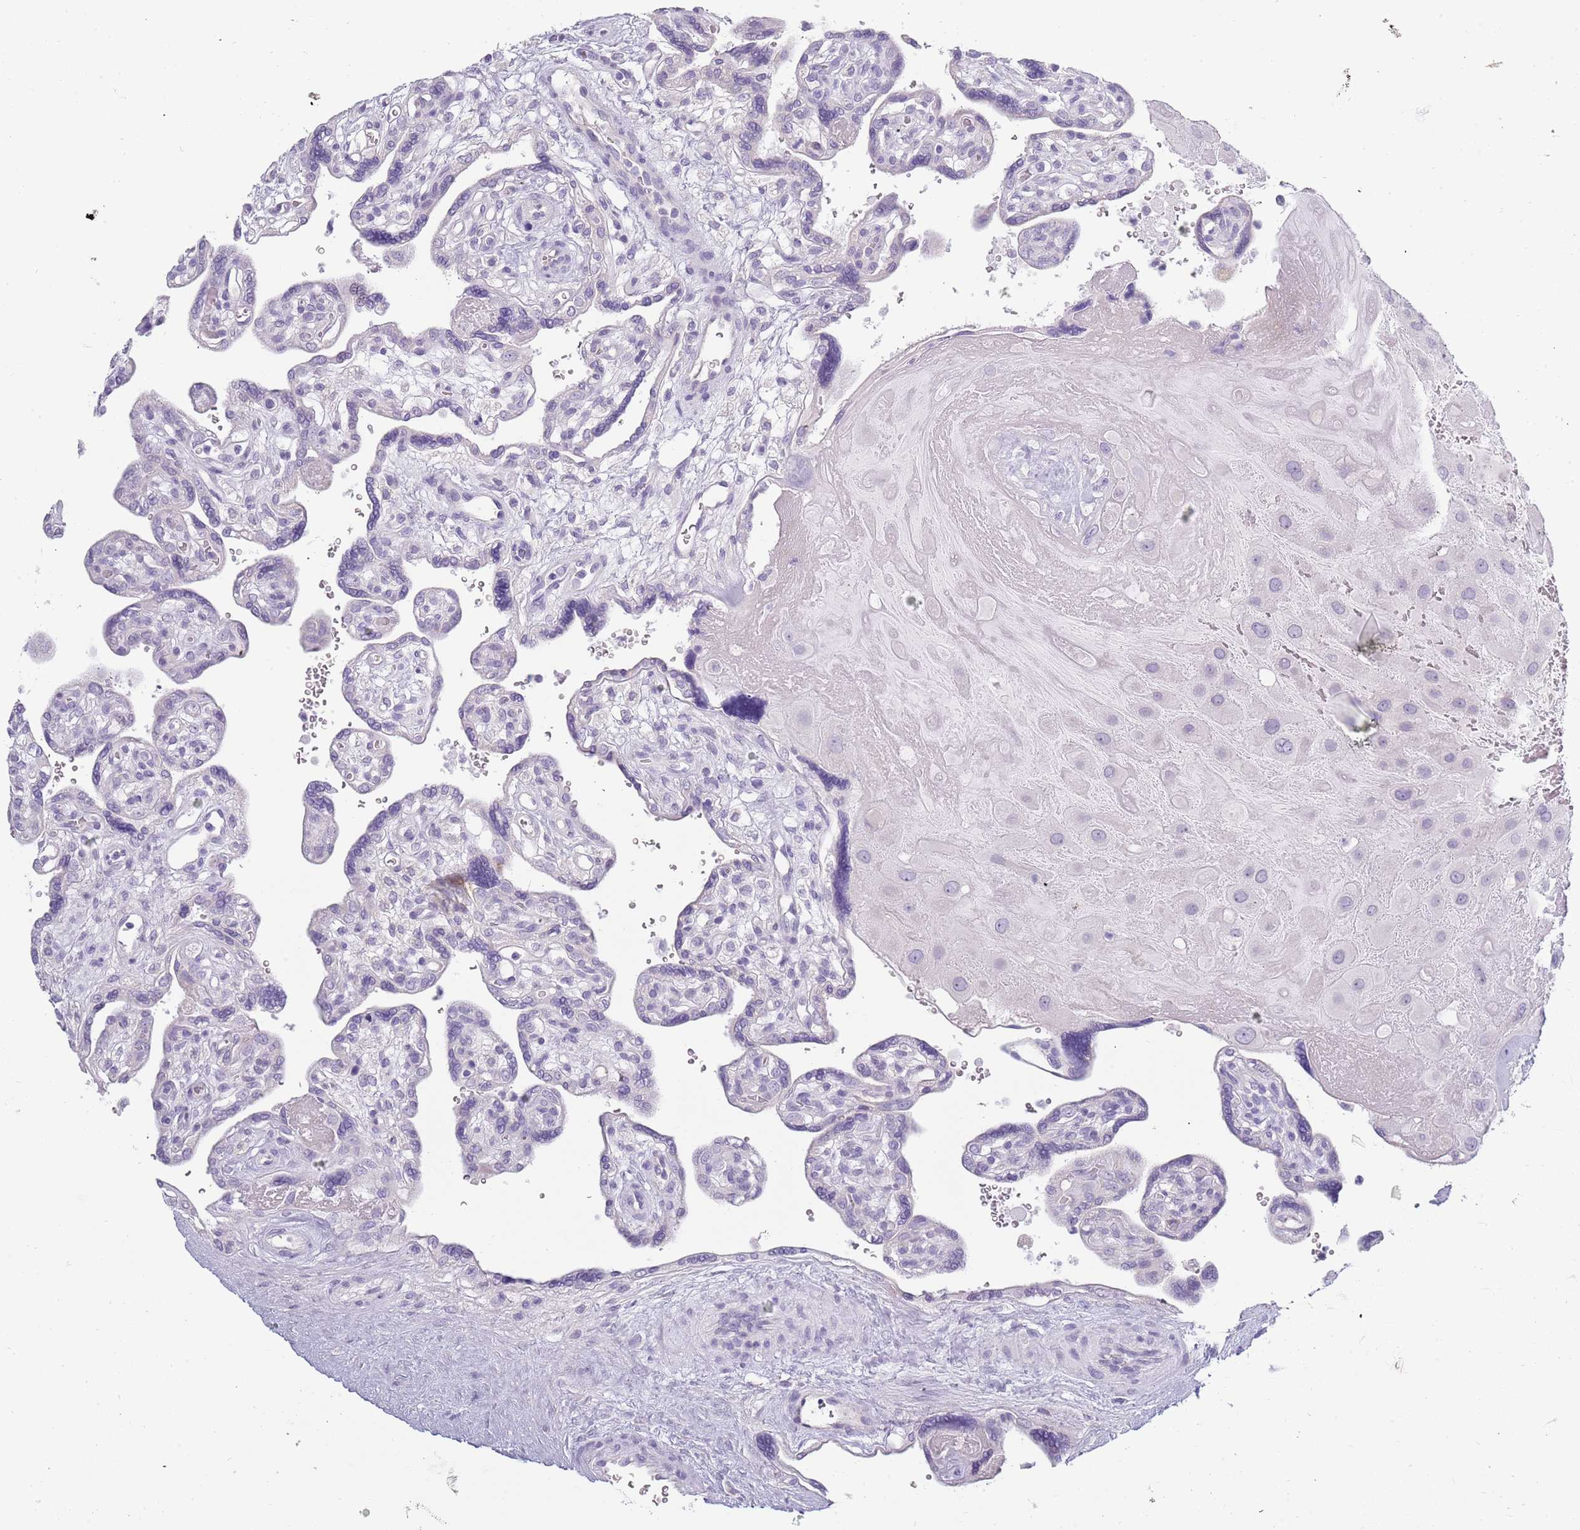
{"staining": {"intensity": "negative", "quantity": "none", "location": "none"}, "tissue": "placenta", "cell_type": "Decidual cells", "image_type": "normal", "snomed": [{"axis": "morphology", "description": "Normal tissue, NOS"}, {"axis": "topography", "description": "Placenta"}], "caption": "Immunohistochemistry (IHC) histopathology image of benign placenta: human placenta stained with DAB (3,3'-diaminobenzidine) shows no significant protein staining in decidual cells. (Brightfield microscopy of DAB (3,3'-diaminobenzidine) IHC at high magnification).", "gene": "TNFRSF6B", "patient": {"sex": "female", "age": 39}}